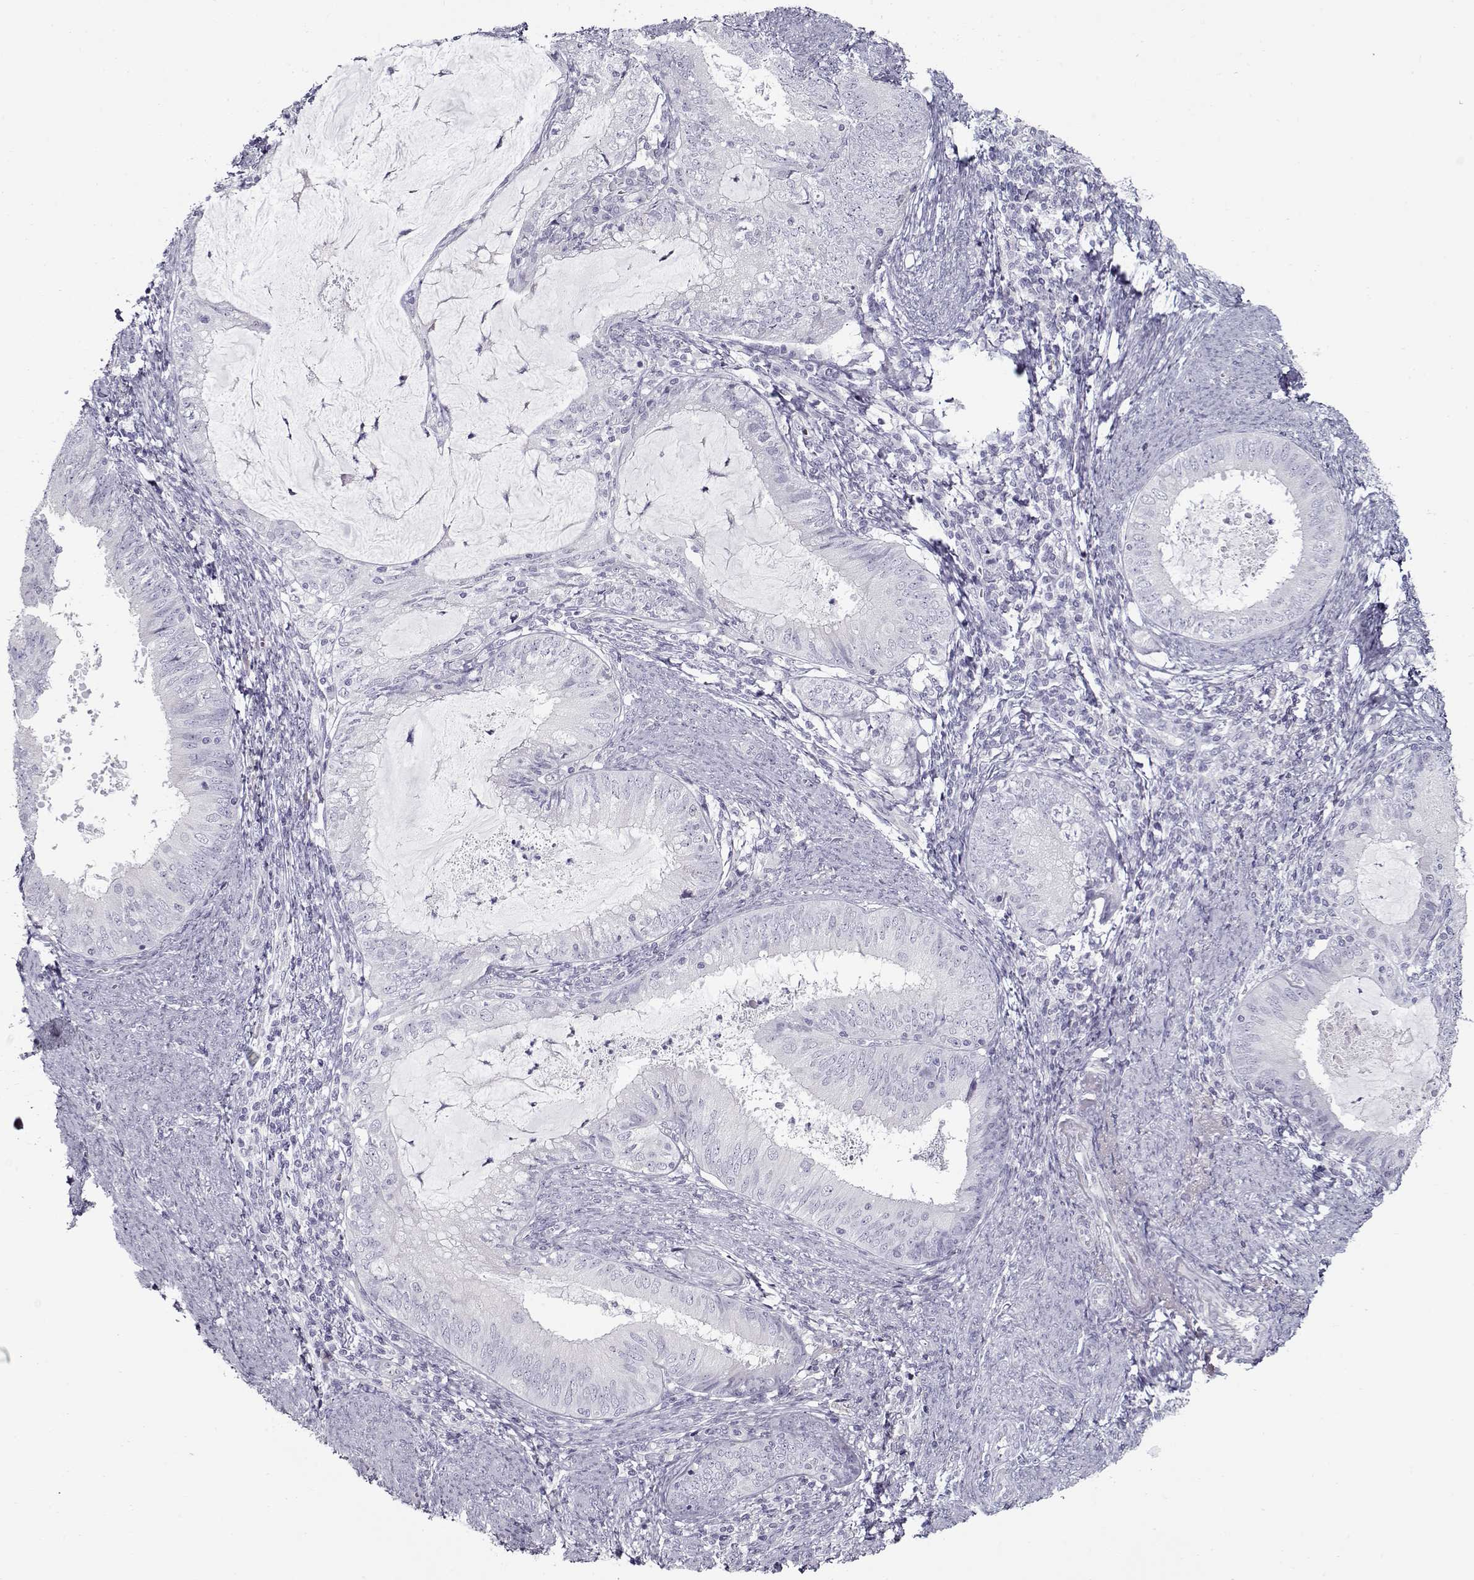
{"staining": {"intensity": "negative", "quantity": "none", "location": "none"}, "tissue": "endometrial cancer", "cell_type": "Tumor cells", "image_type": "cancer", "snomed": [{"axis": "morphology", "description": "Adenocarcinoma, NOS"}, {"axis": "topography", "description": "Endometrium"}], "caption": "Immunohistochemistry of adenocarcinoma (endometrial) shows no positivity in tumor cells.", "gene": "GAGE2A", "patient": {"sex": "female", "age": 57}}